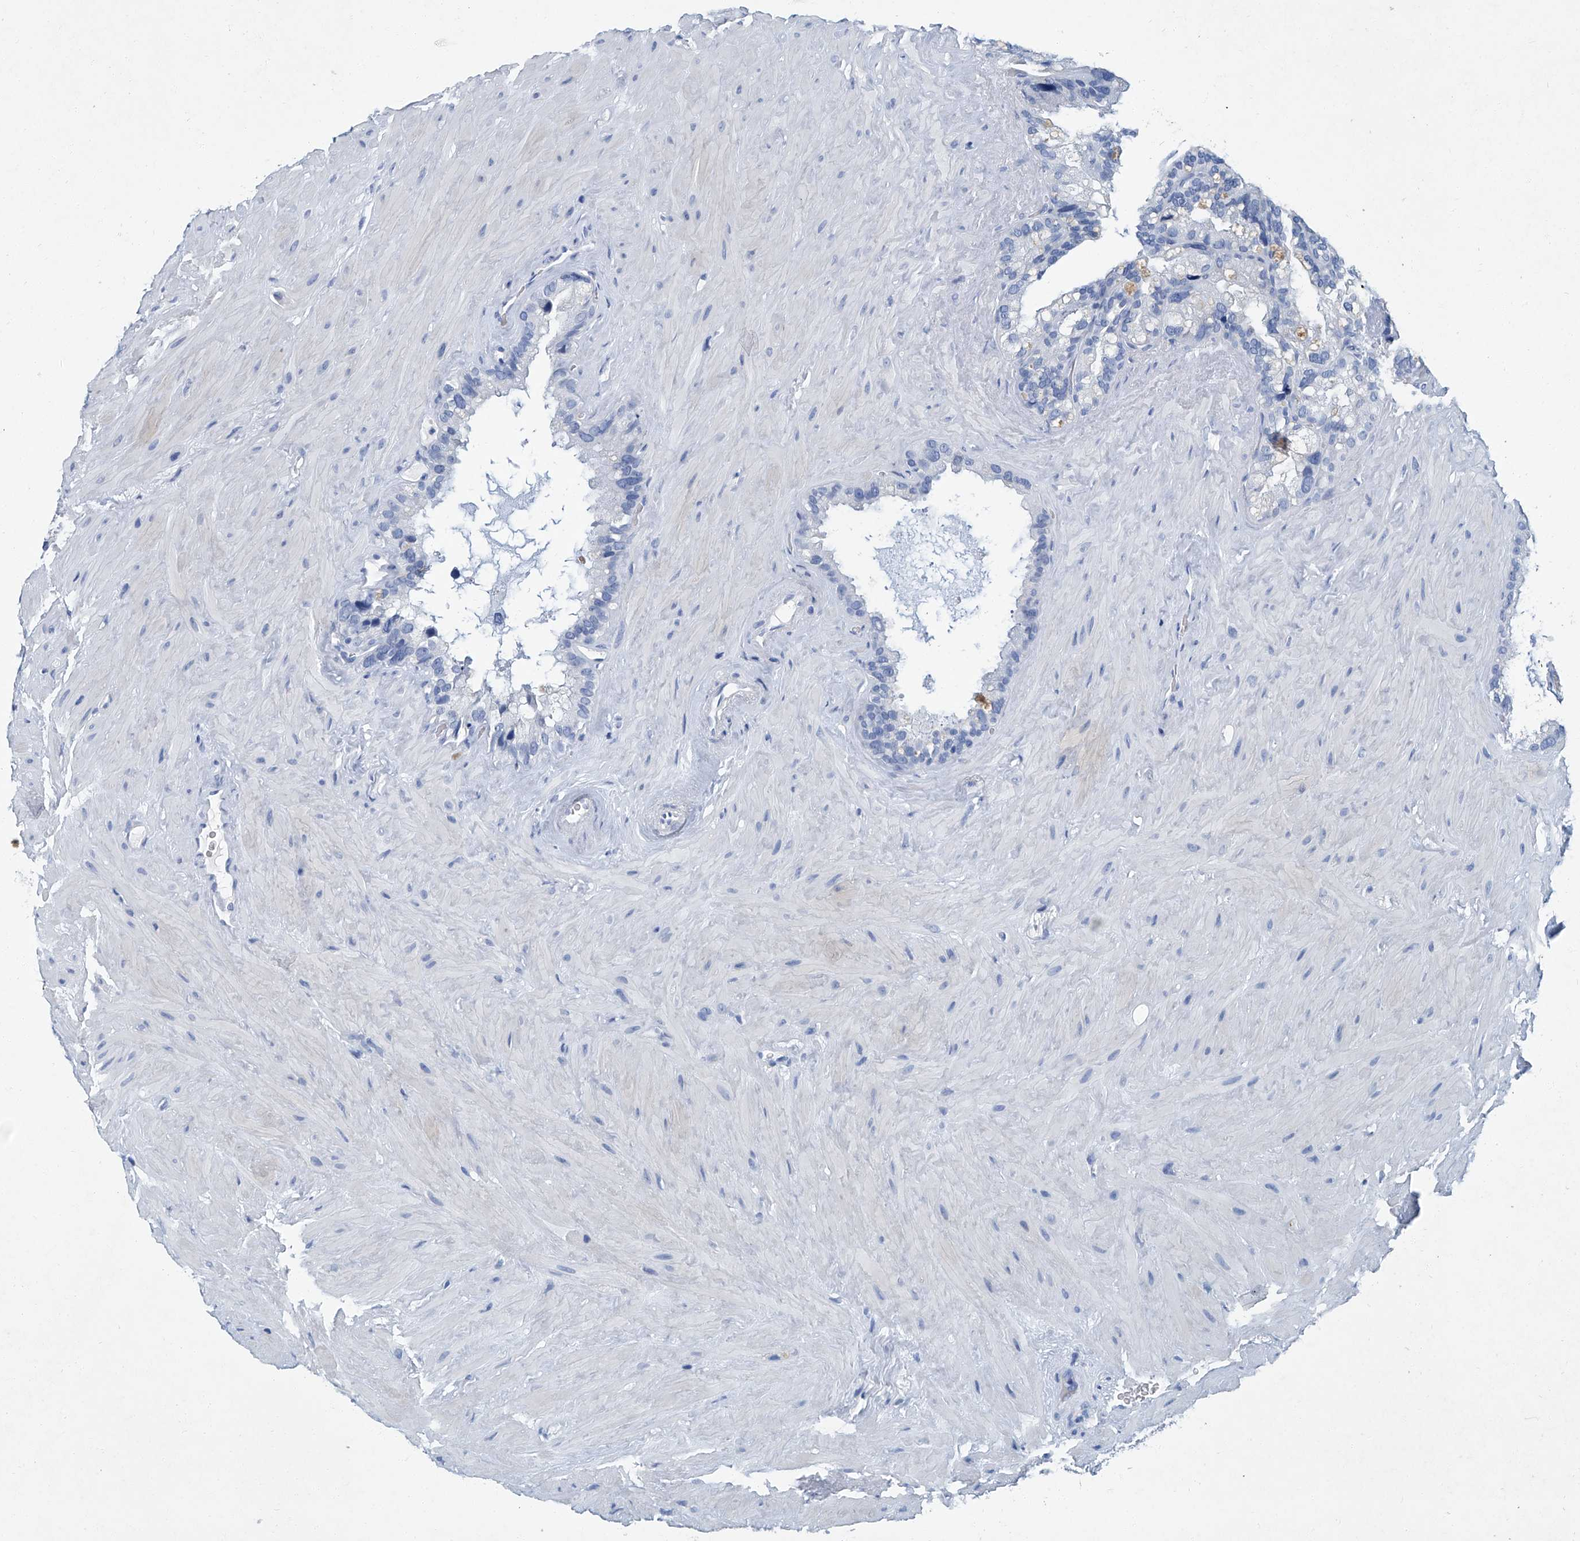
{"staining": {"intensity": "negative", "quantity": "none", "location": "none"}, "tissue": "seminal vesicle", "cell_type": "Glandular cells", "image_type": "normal", "snomed": [{"axis": "morphology", "description": "Normal tissue, NOS"}, {"axis": "topography", "description": "Prostate"}, {"axis": "topography", "description": "Seminal veicle"}], "caption": "Human seminal vesicle stained for a protein using IHC reveals no expression in glandular cells.", "gene": "CYP2A7", "patient": {"sex": "male", "age": 68}}